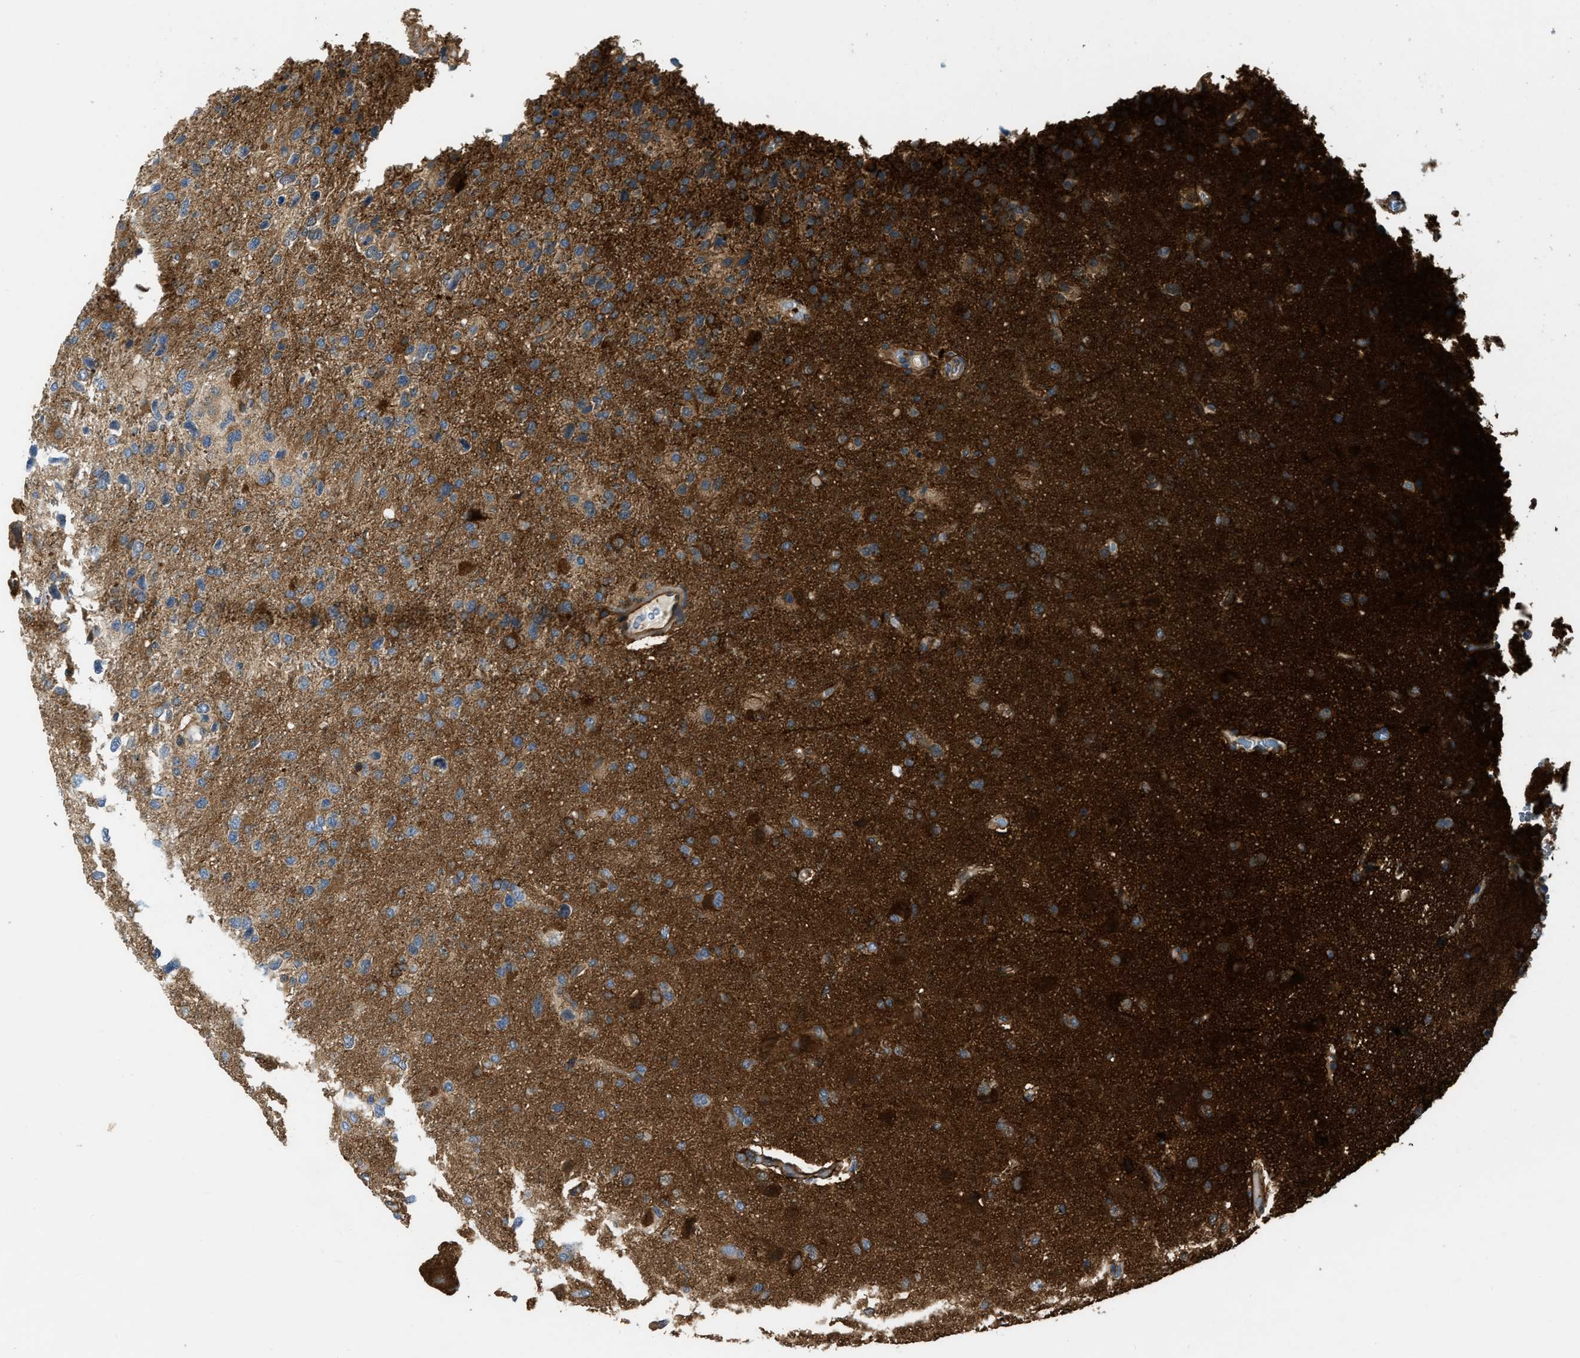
{"staining": {"intensity": "moderate", "quantity": ">75%", "location": "cytoplasmic/membranous"}, "tissue": "glioma", "cell_type": "Tumor cells", "image_type": "cancer", "snomed": [{"axis": "morphology", "description": "Glioma, malignant, High grade"}, {"axis": "topography", "description": "Brain"}], "caption": "There is medium levels of moderate cytoplasmic/membranous staining in tumor cells of malignant high-grade glioma, as demonstrated by immunohistochemical staining (brown color).", "gene": "PFKP", "patient": {"sex": "female", "age": 58}}